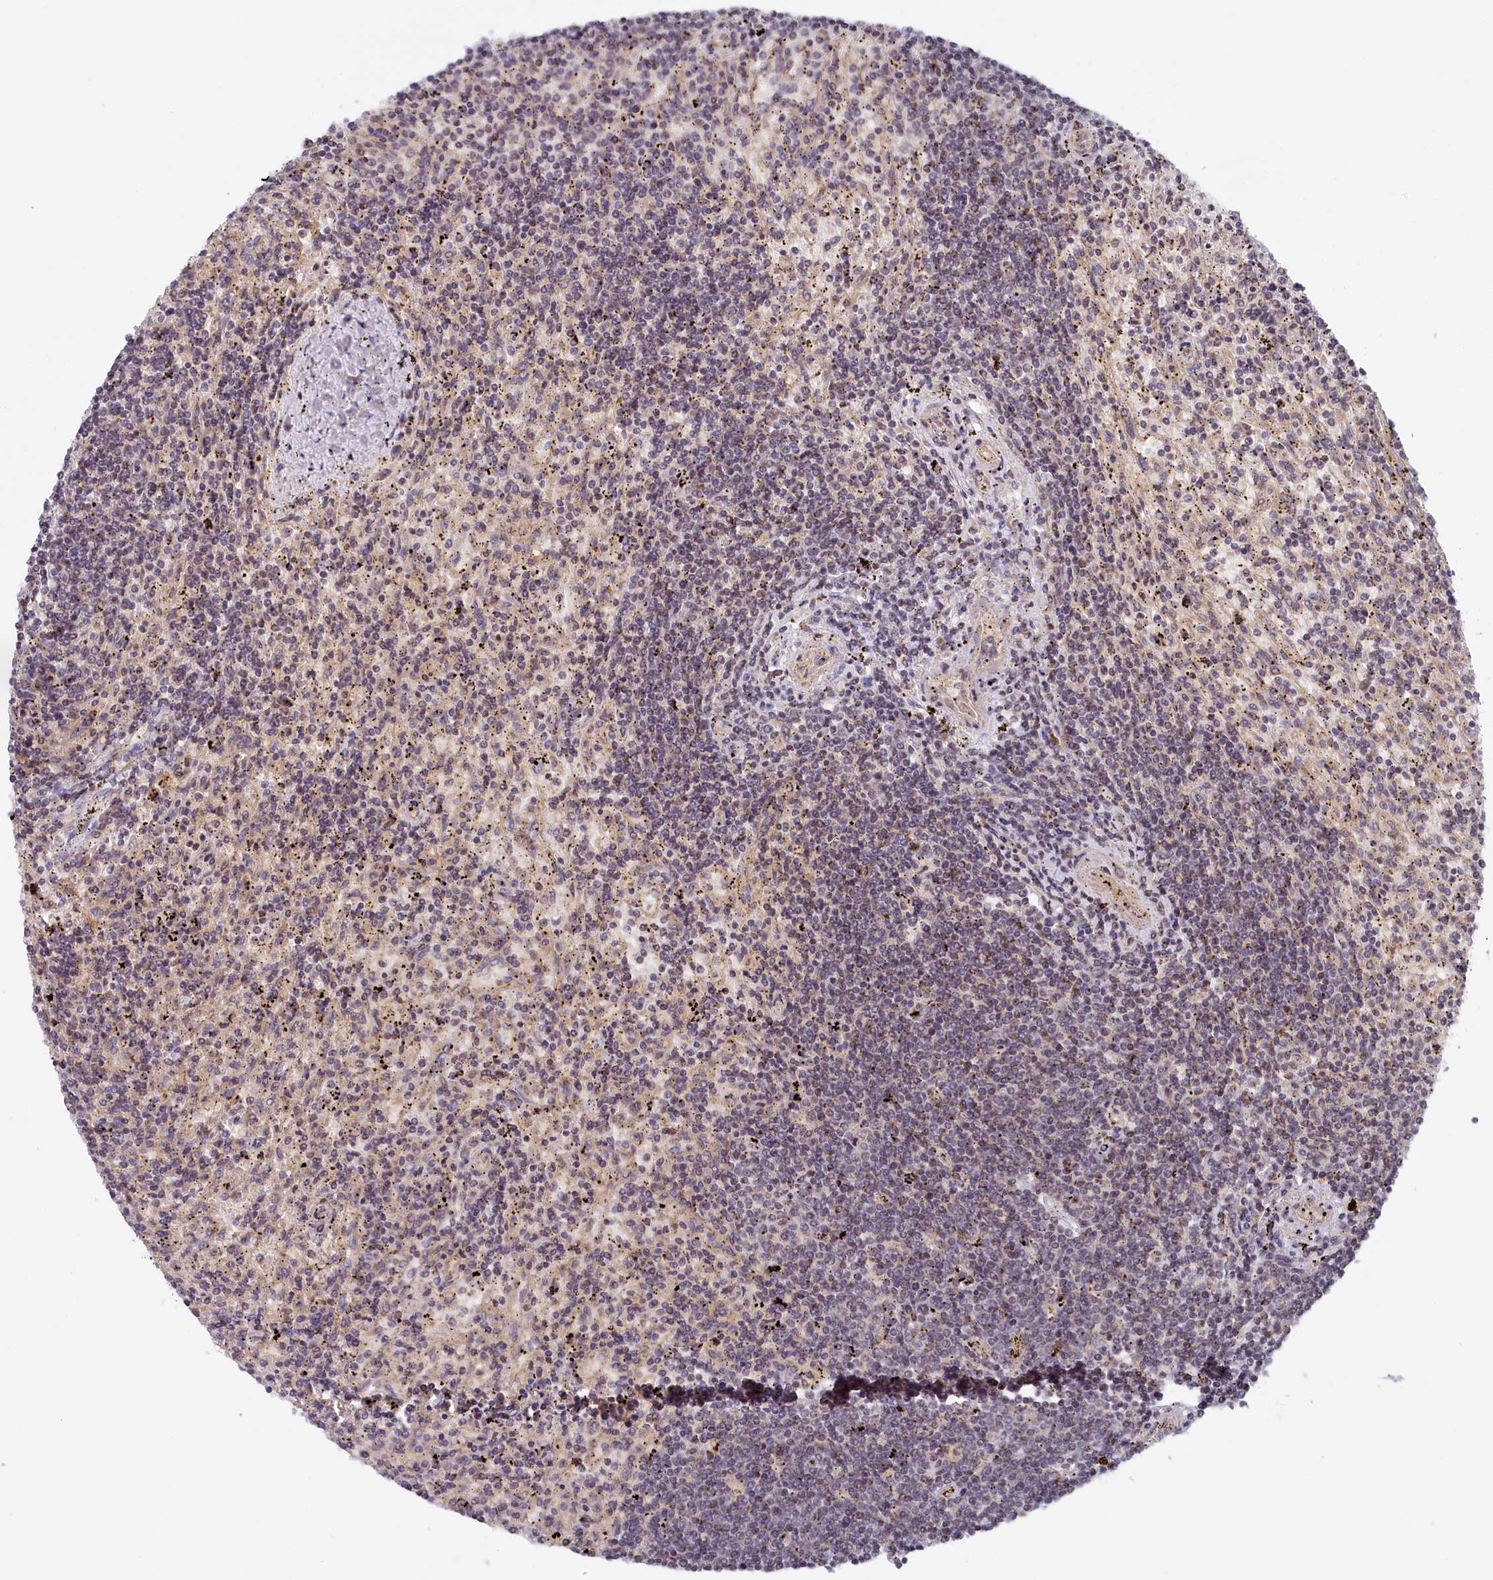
{"staining": {"intensity": "negative", "quantity": "none", "location": "none"}, "tissue": "lymphoma", "cell_type": "Tumor cells", "image_type": "cancer", "snomed": [{"axis": "morphology", "description": "Malignant lymphoma, non-Hodgkin's type, Low grade"}, {"axis": "topography", "description": "Spleen"}], "caption": "Immunohistochemical staining of low-grade malignant lymphoma, non-Hodgkin's type displays no significant expression in tumor cells.", "gene": "INTS4", "patient": {"sex": "male", "age": 76}}